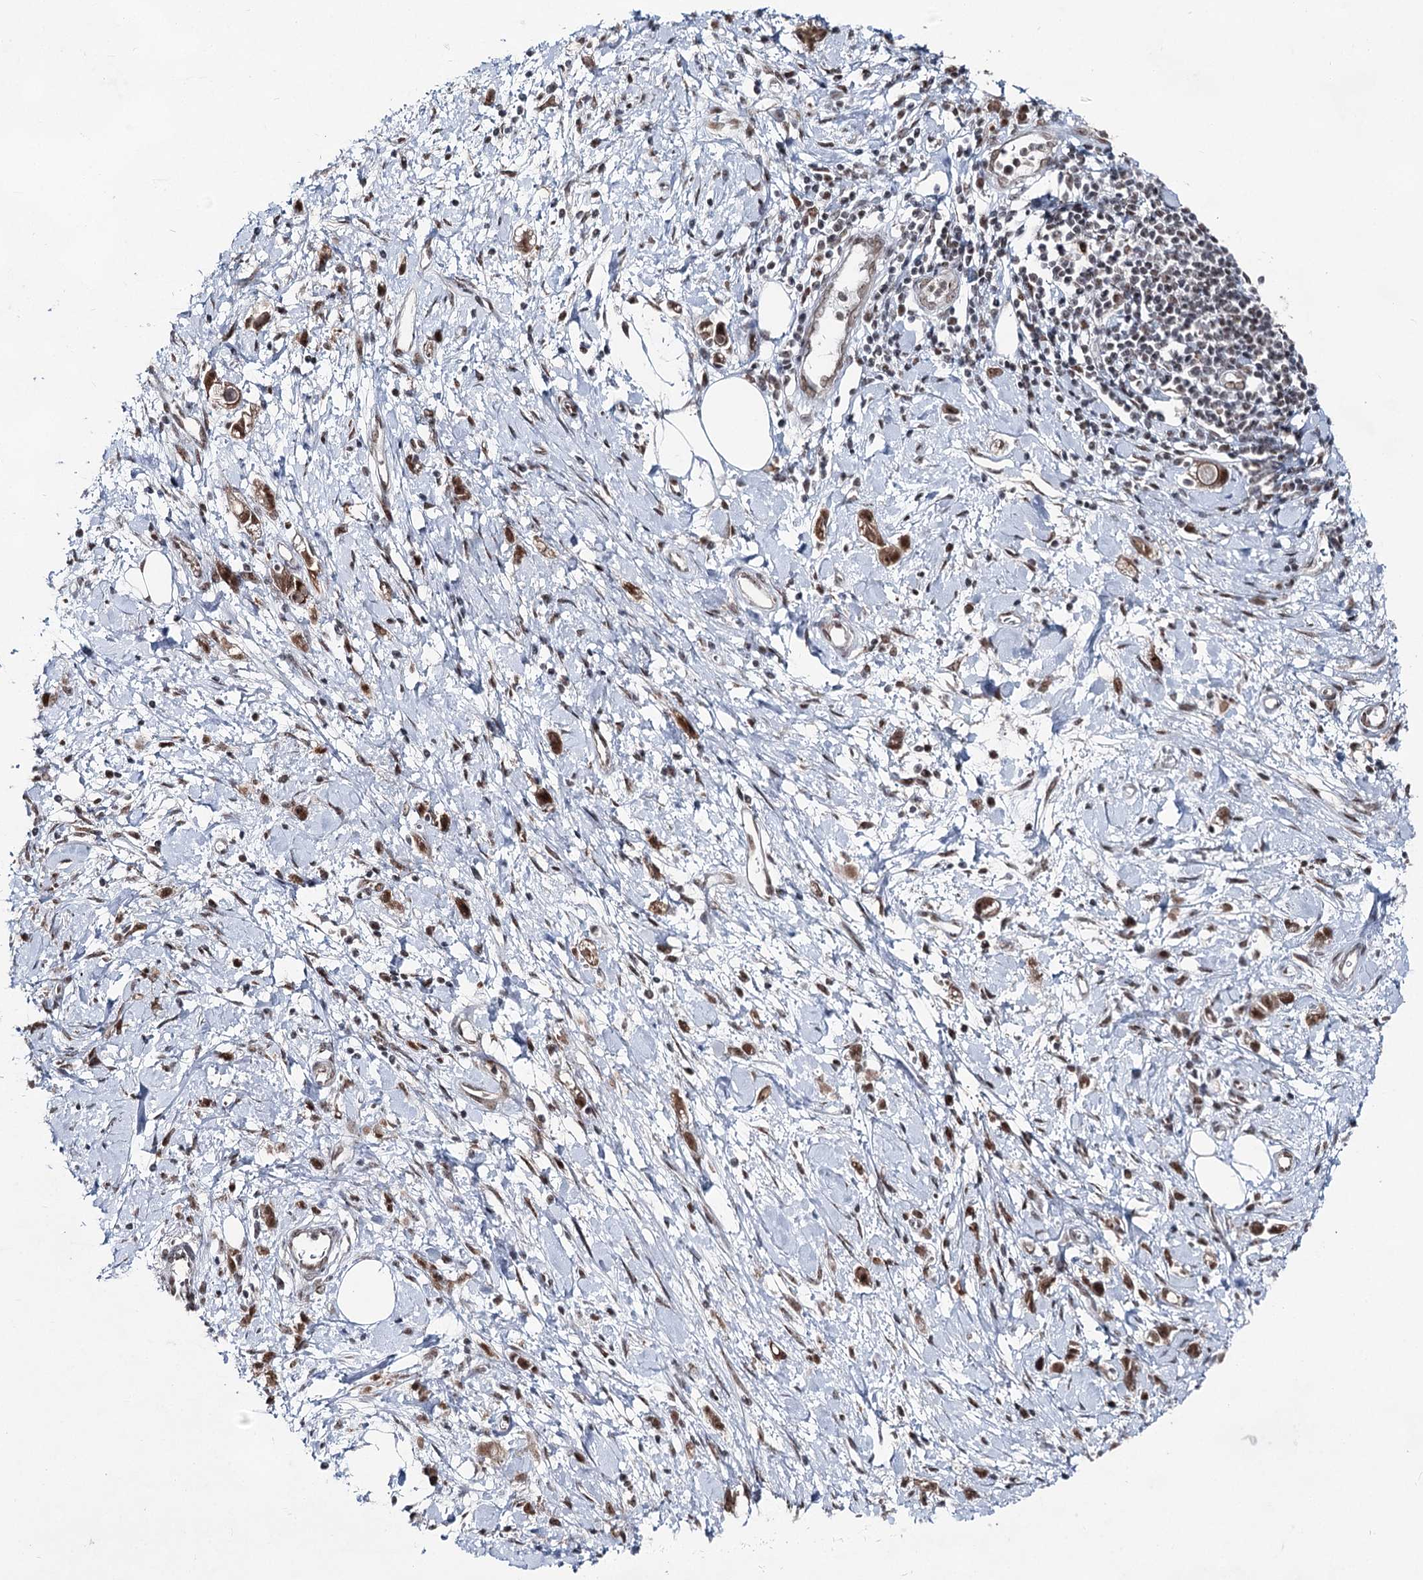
{"staining": {"intensity": "moderate", "quantity": ">75%", "location": "nuclear"}, "tissue": "stomach cancer", "cell_type": "Tumor cells", "image_type": "cancer", "snomed": [{"axis": "morphology", "description": "Adenocarcinoma, NOS"}, {"axis": "topography", "description": "Stomach"}], "caption": "The immunohistochemical stain shows moderate nuclear expression in tumor cells of stomach cancer tissue.", "gene": "ZCCHC8", "patient": {"sex": "female", "age": 76}}